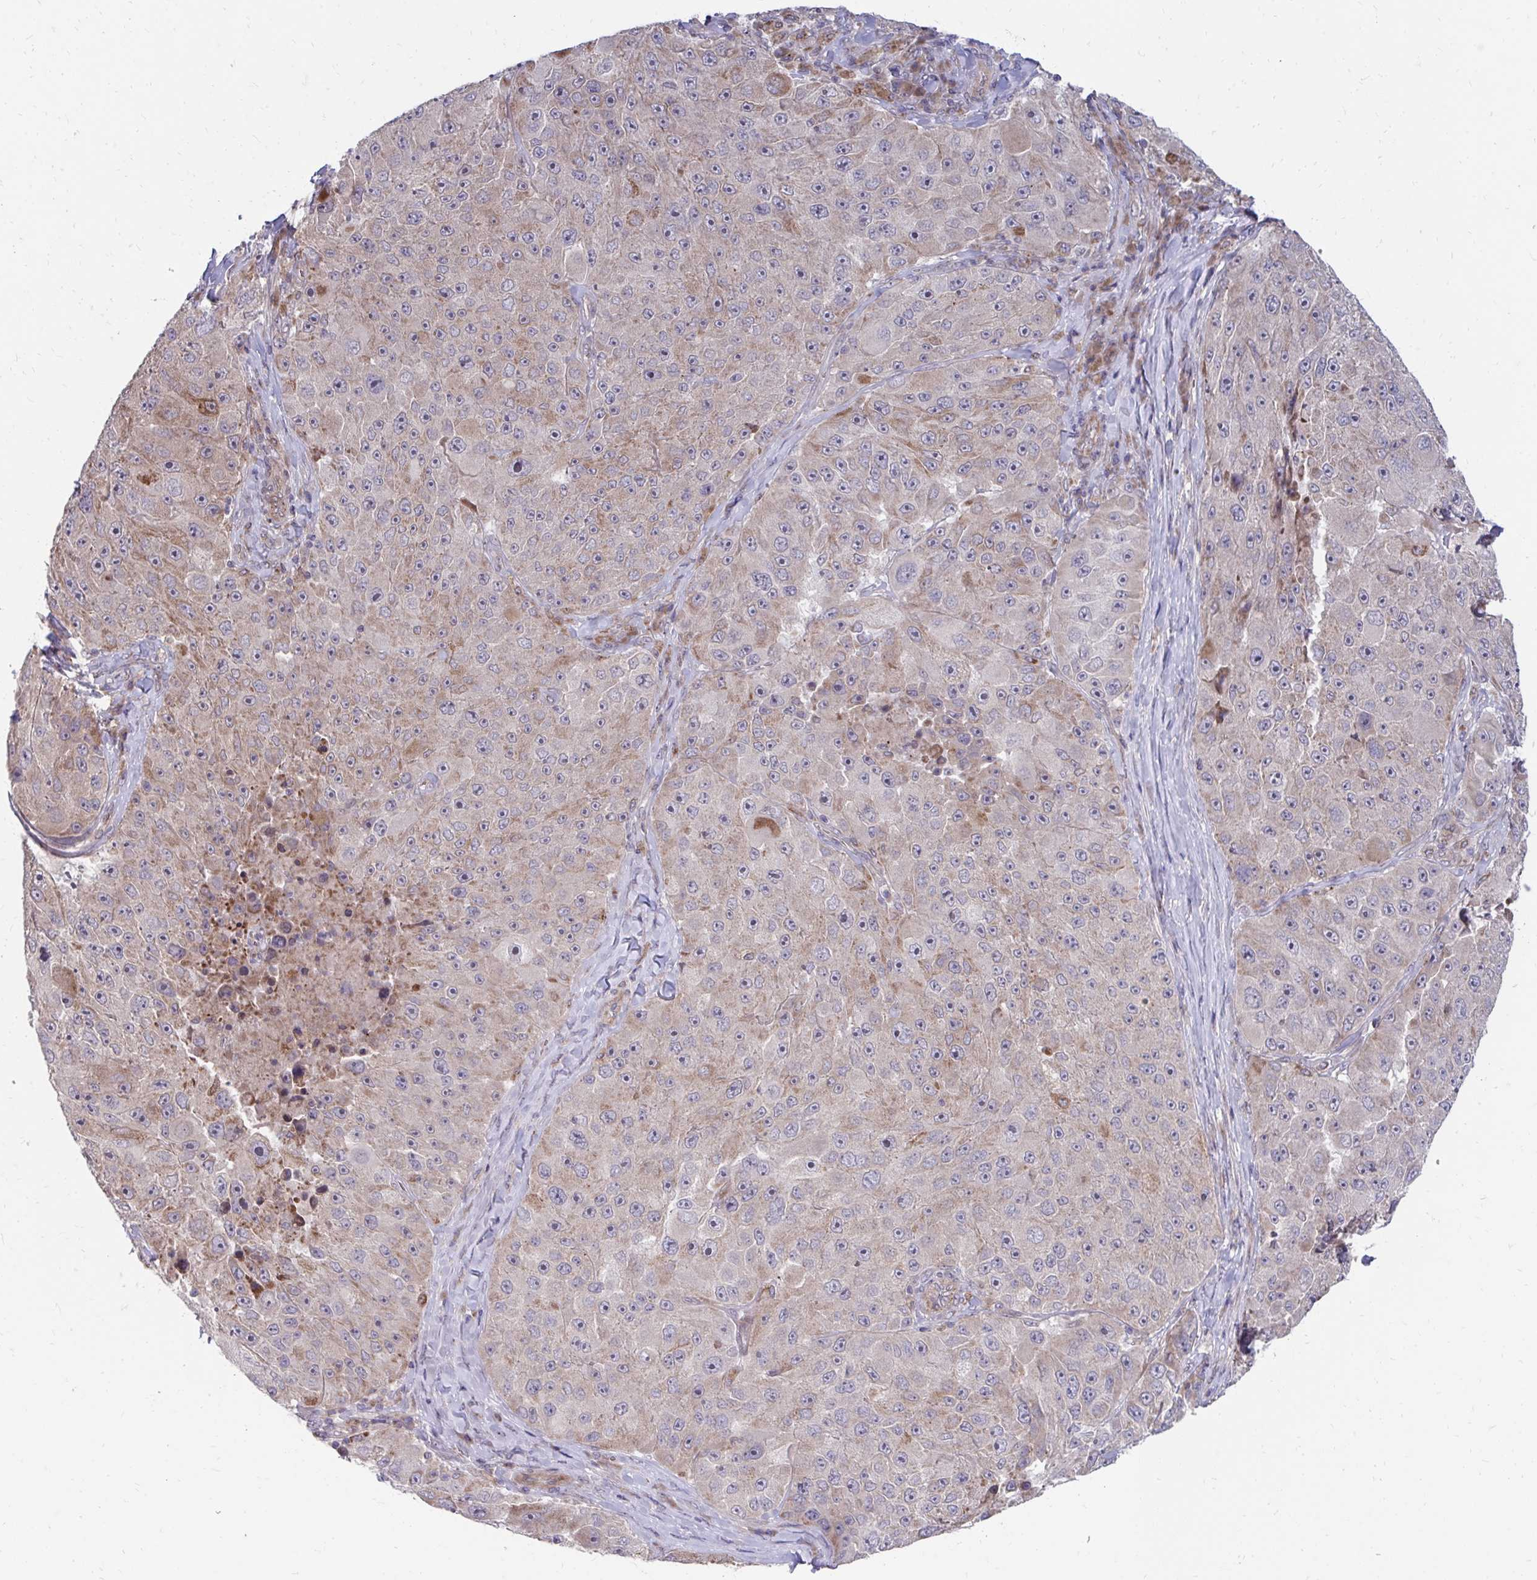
{"staining": {"intensity": "weak", "quantity": "25%-75%", "location": "cytoplasmic/membranous"}, "tissue": "melanoma", "cell_type": "Tumor cells", "image_type": "cancer", "snomed": [{"axis": "morphology", "description": "Malignant melanoma, Metastatic site"}, {"axis": "topography", "description": "Lymph node"}], "caption": "Weak cytoplasmic/membranous staining for a protein is identified in approximately 25%-75% of tumor cells of malignant melanoma (metastatic site) using immunohistochemistry.", "gene": "ITPR2", "patient": {"sex": "male", "age": 62}}